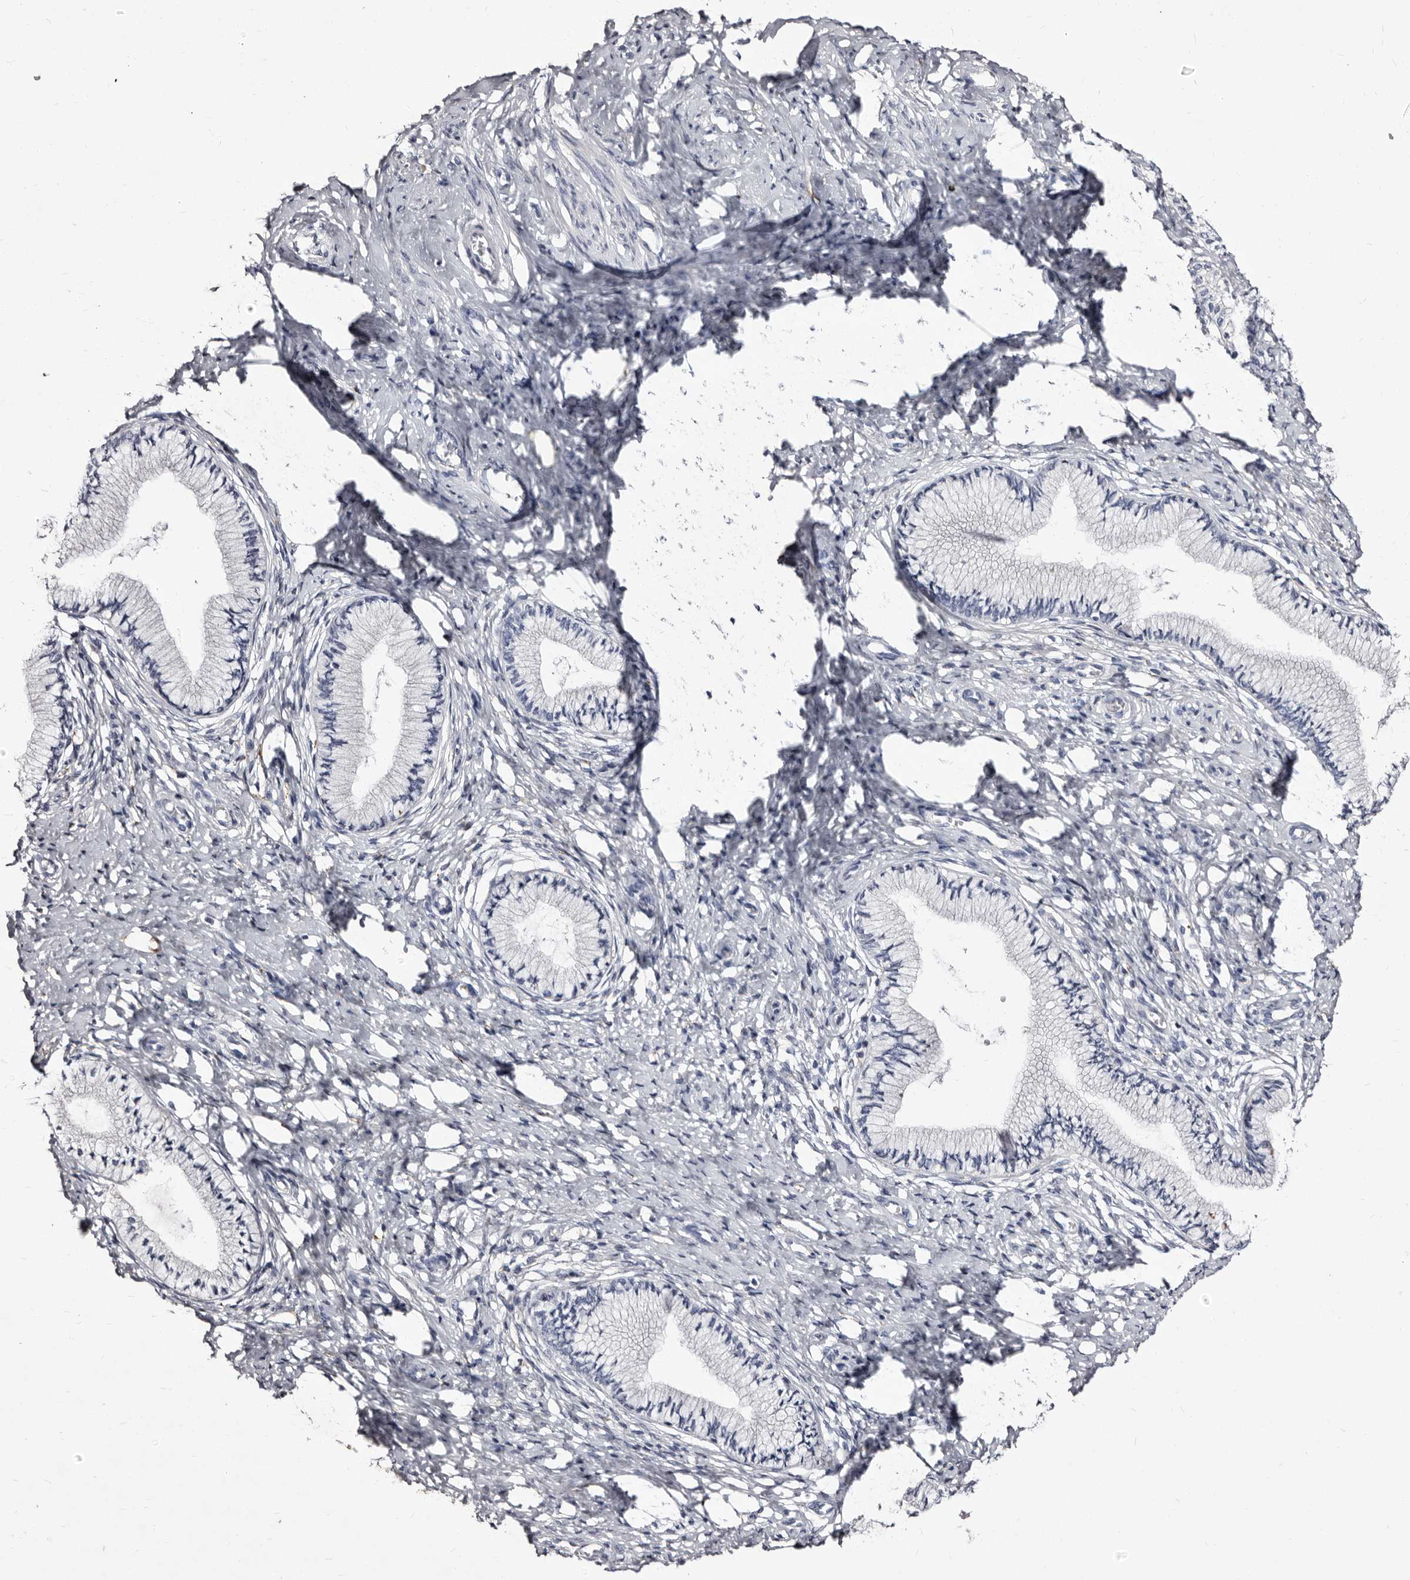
{"staining": {"intensity": "negative", "quantity": "none", "location": "none"}, "tissue": "cervix", "cell_type": "Glandular cells", "image_type": "normal", "snomed": [{"axis": "morphology", "description": "Normal tissue, NOS"}, {"axis": "topography", "description": "Cervix"}], "caption": "There is no significant staining in glandular cells of cervix. (DAB immunohistochemistry, high magnification).", "gene": "AUNIP", "patient": {"sex": "female", "age": 36}}